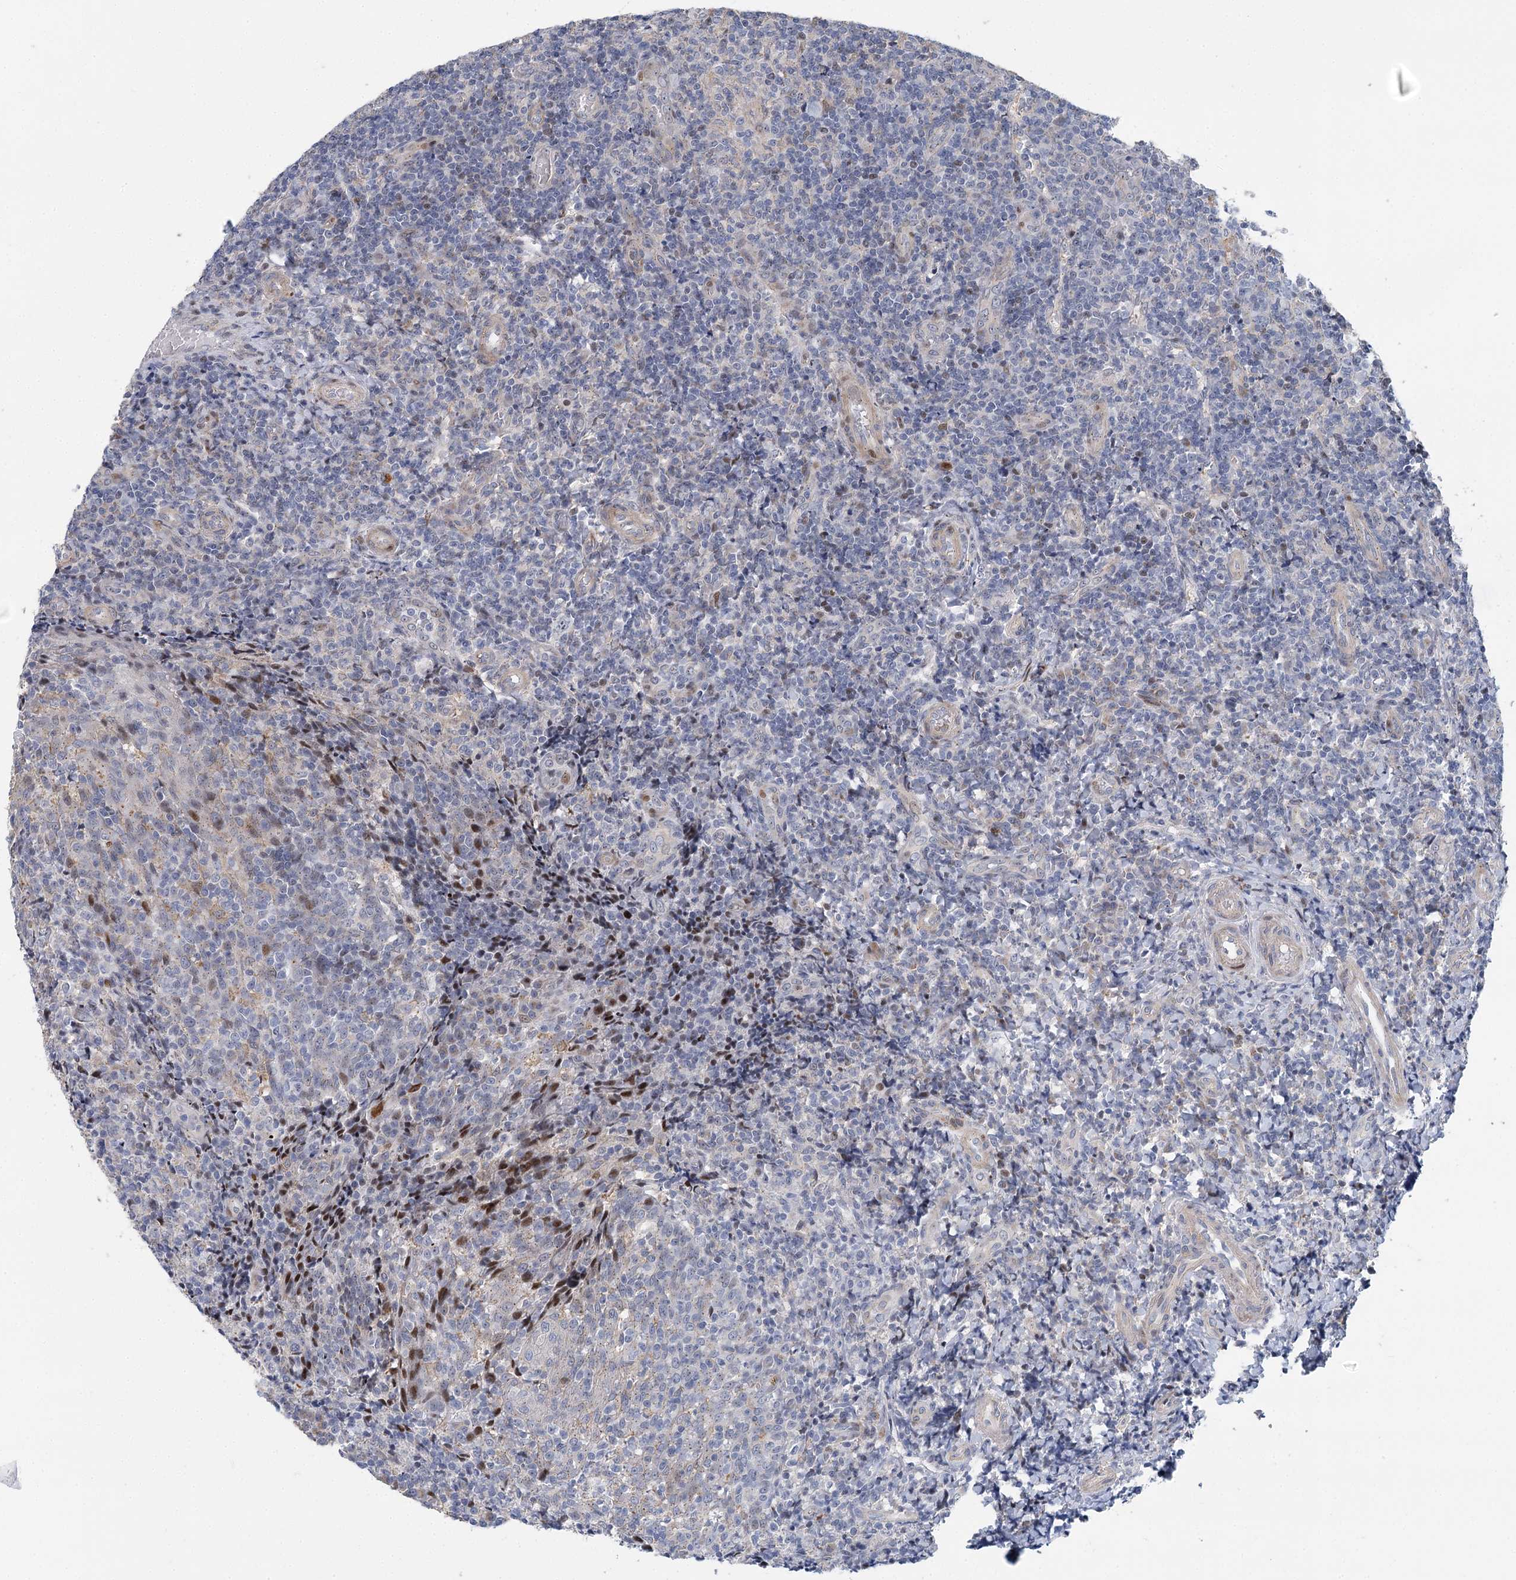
{"staining": {"intensity": "negative", "quantity": "none", "location": "none"}, "tissue": "tonsil", "cell_type": "Germinal center cells", "image_type": "normal", "snomed": [{"axis": "morphology", "description": "Normal tissue, NOS"}, {"axis": "topography", "description": "Tonsil"}], "caption": "The image exhibits no significant positivity in germinal center cells of tonsil.", "gene": "CAMTA1", "patient": {"sex": "female", "age": 19}}